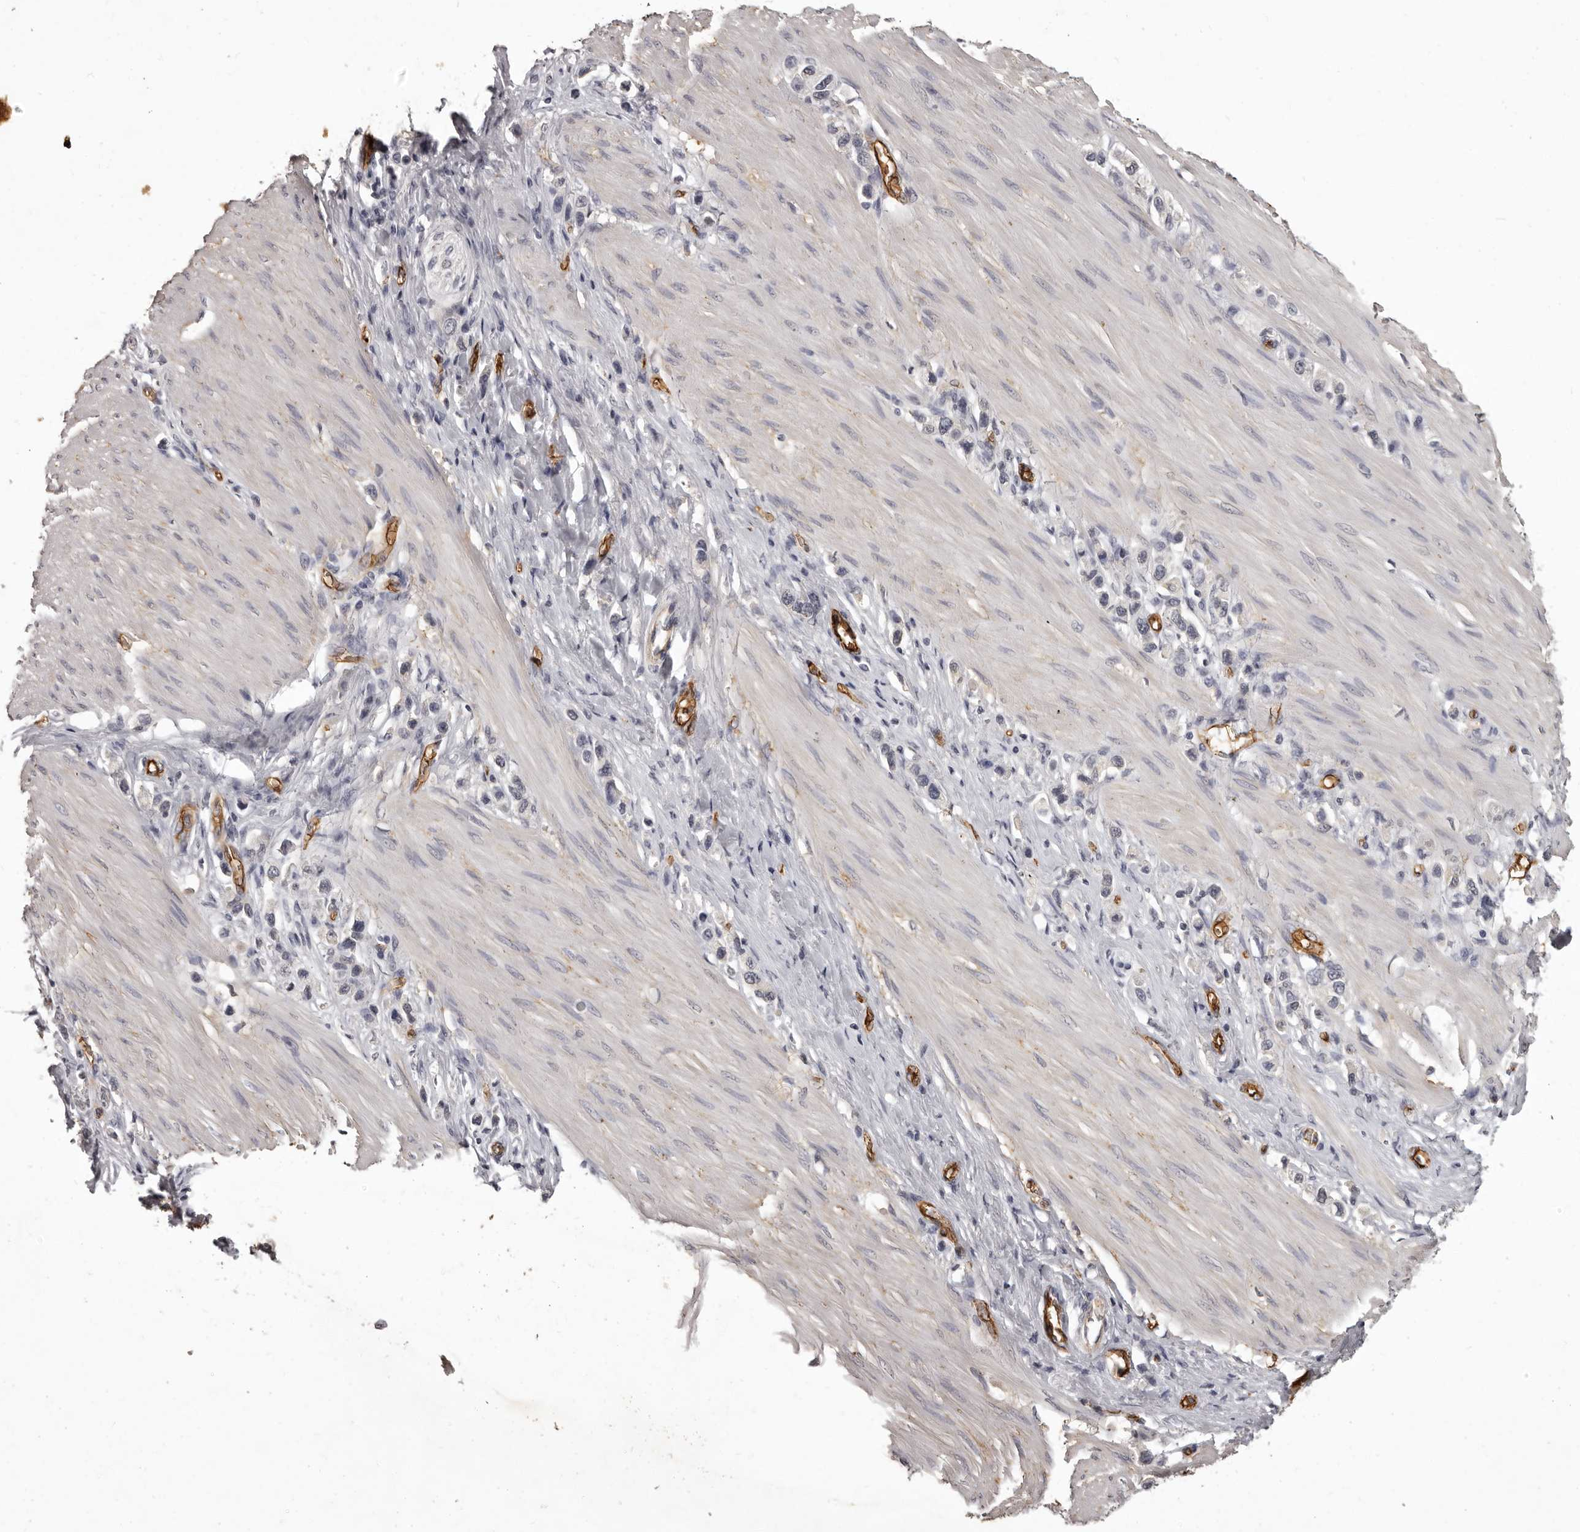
{"staining": {"intensity": "negative", "quantity": "none", "location": "none"}, "tissue": "stomach cancer", "cell_type": "Tumor cells", "image_type": "cancer", "snomed": [{"axis": "morphology", "description": "Adenocarcinoma, NOS"}, {"axis": "topography", "description": "Stomach"}], "caption": "Stomach cancer was stained to show a protein in brown. There is no significant staining in tumor cells.", "gene": "GPR78", "patient": {"sex": "female", "age": 65}}